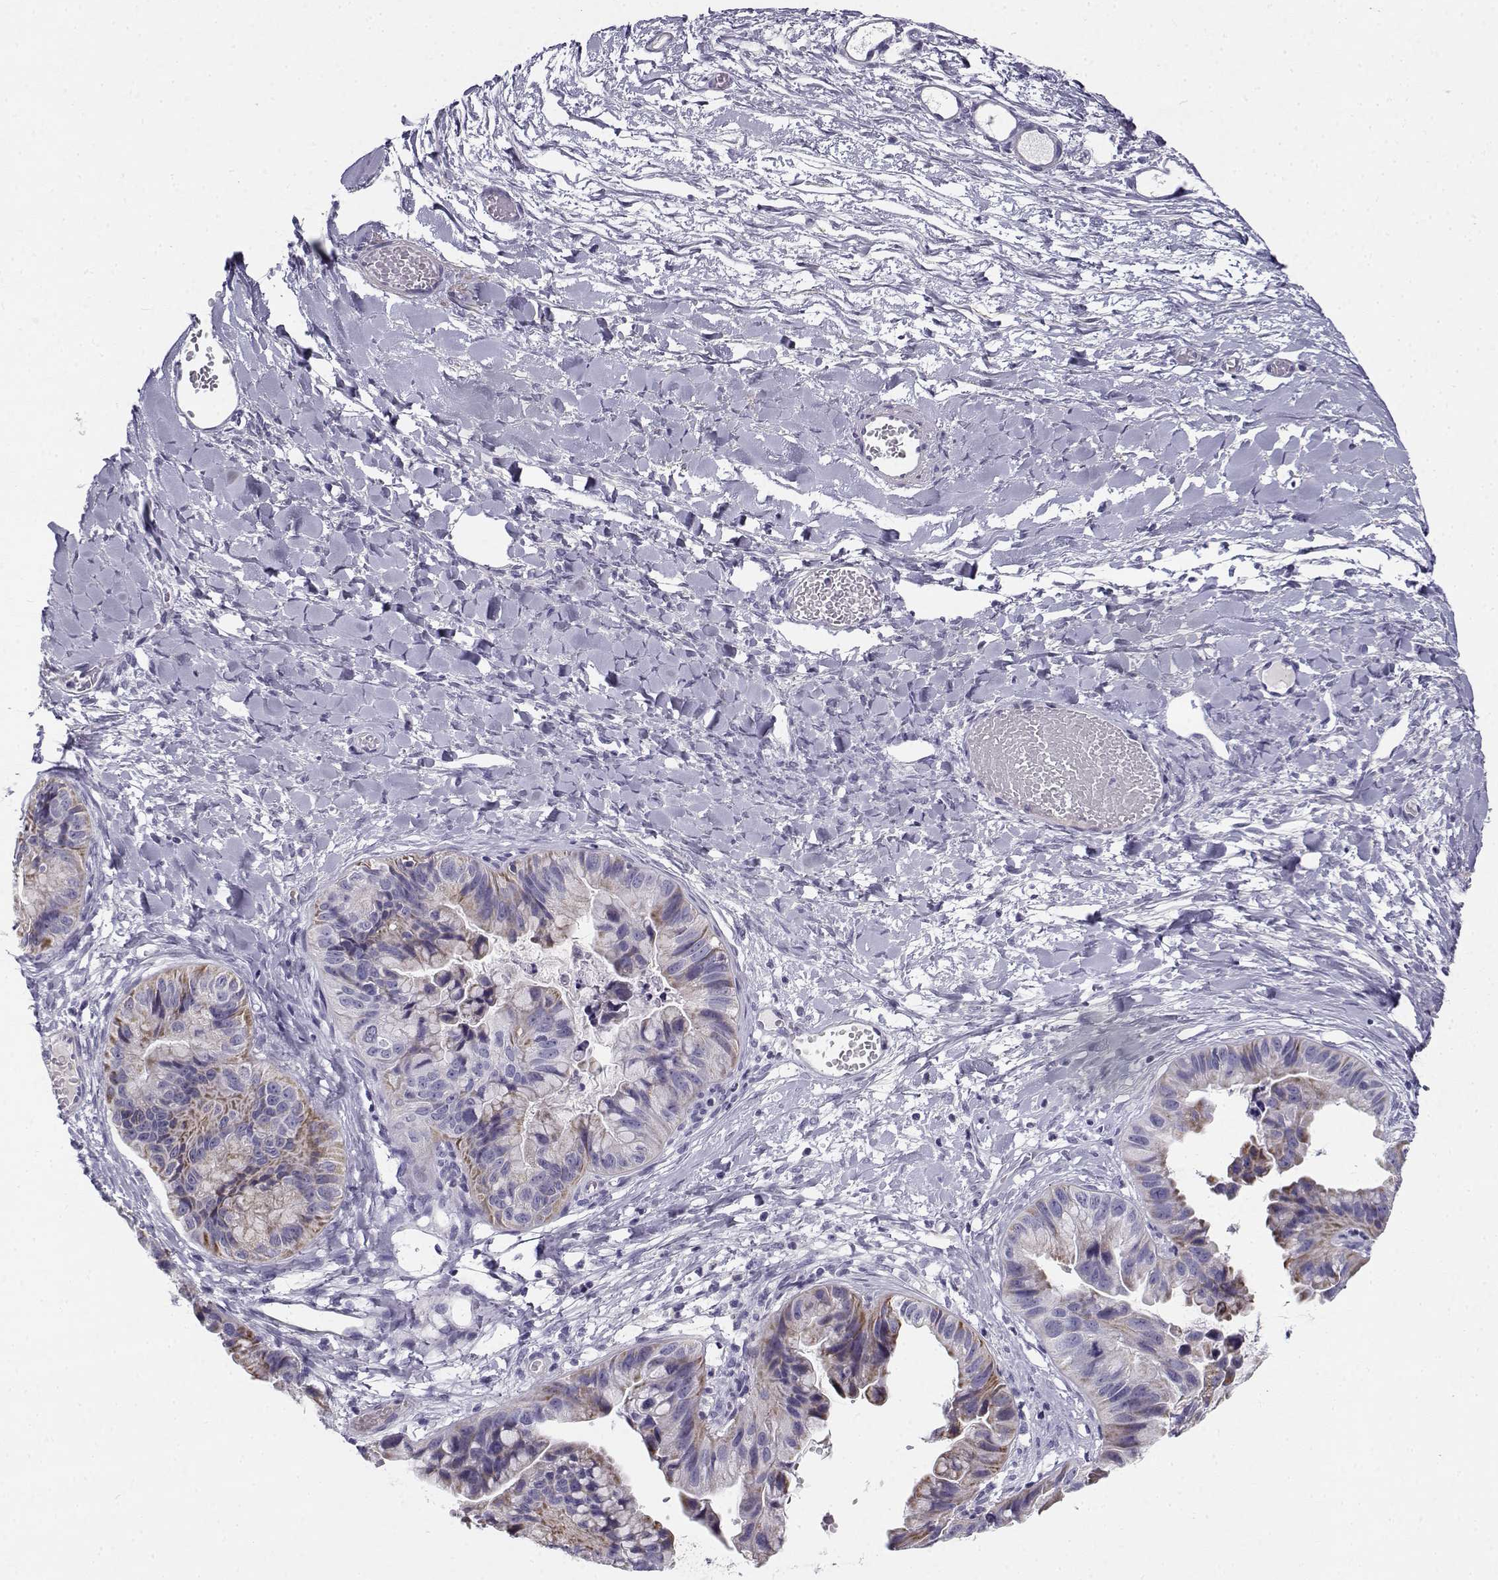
{"staining": {"intensity": "moderate", "quantity": "<25%", "location": "cytoplasmic/membranous"}, "tissue": "ovarian cancer", "cell_type": "Tumor cells", "image_type": "cancer", "snomed": [{"axis": "morphology", "description": "Cystadenocarcinoma, mucinous, NOS"}, {"axis": "topography", "description": "Ovary"}], "caption": "A brown stain highlights moderate cytoplasmic/membranous expression of a protein in mucinous cystadenocarcinoma (ovarian) tumor cells. The staining was performed using DAB to visualize the protein expression in brown, while the nuclei were stained in blue with hematoxylin (Magnification: 20x).", "gene": "CREB3L3", "patient": {"sex": "female", "age": 76}}